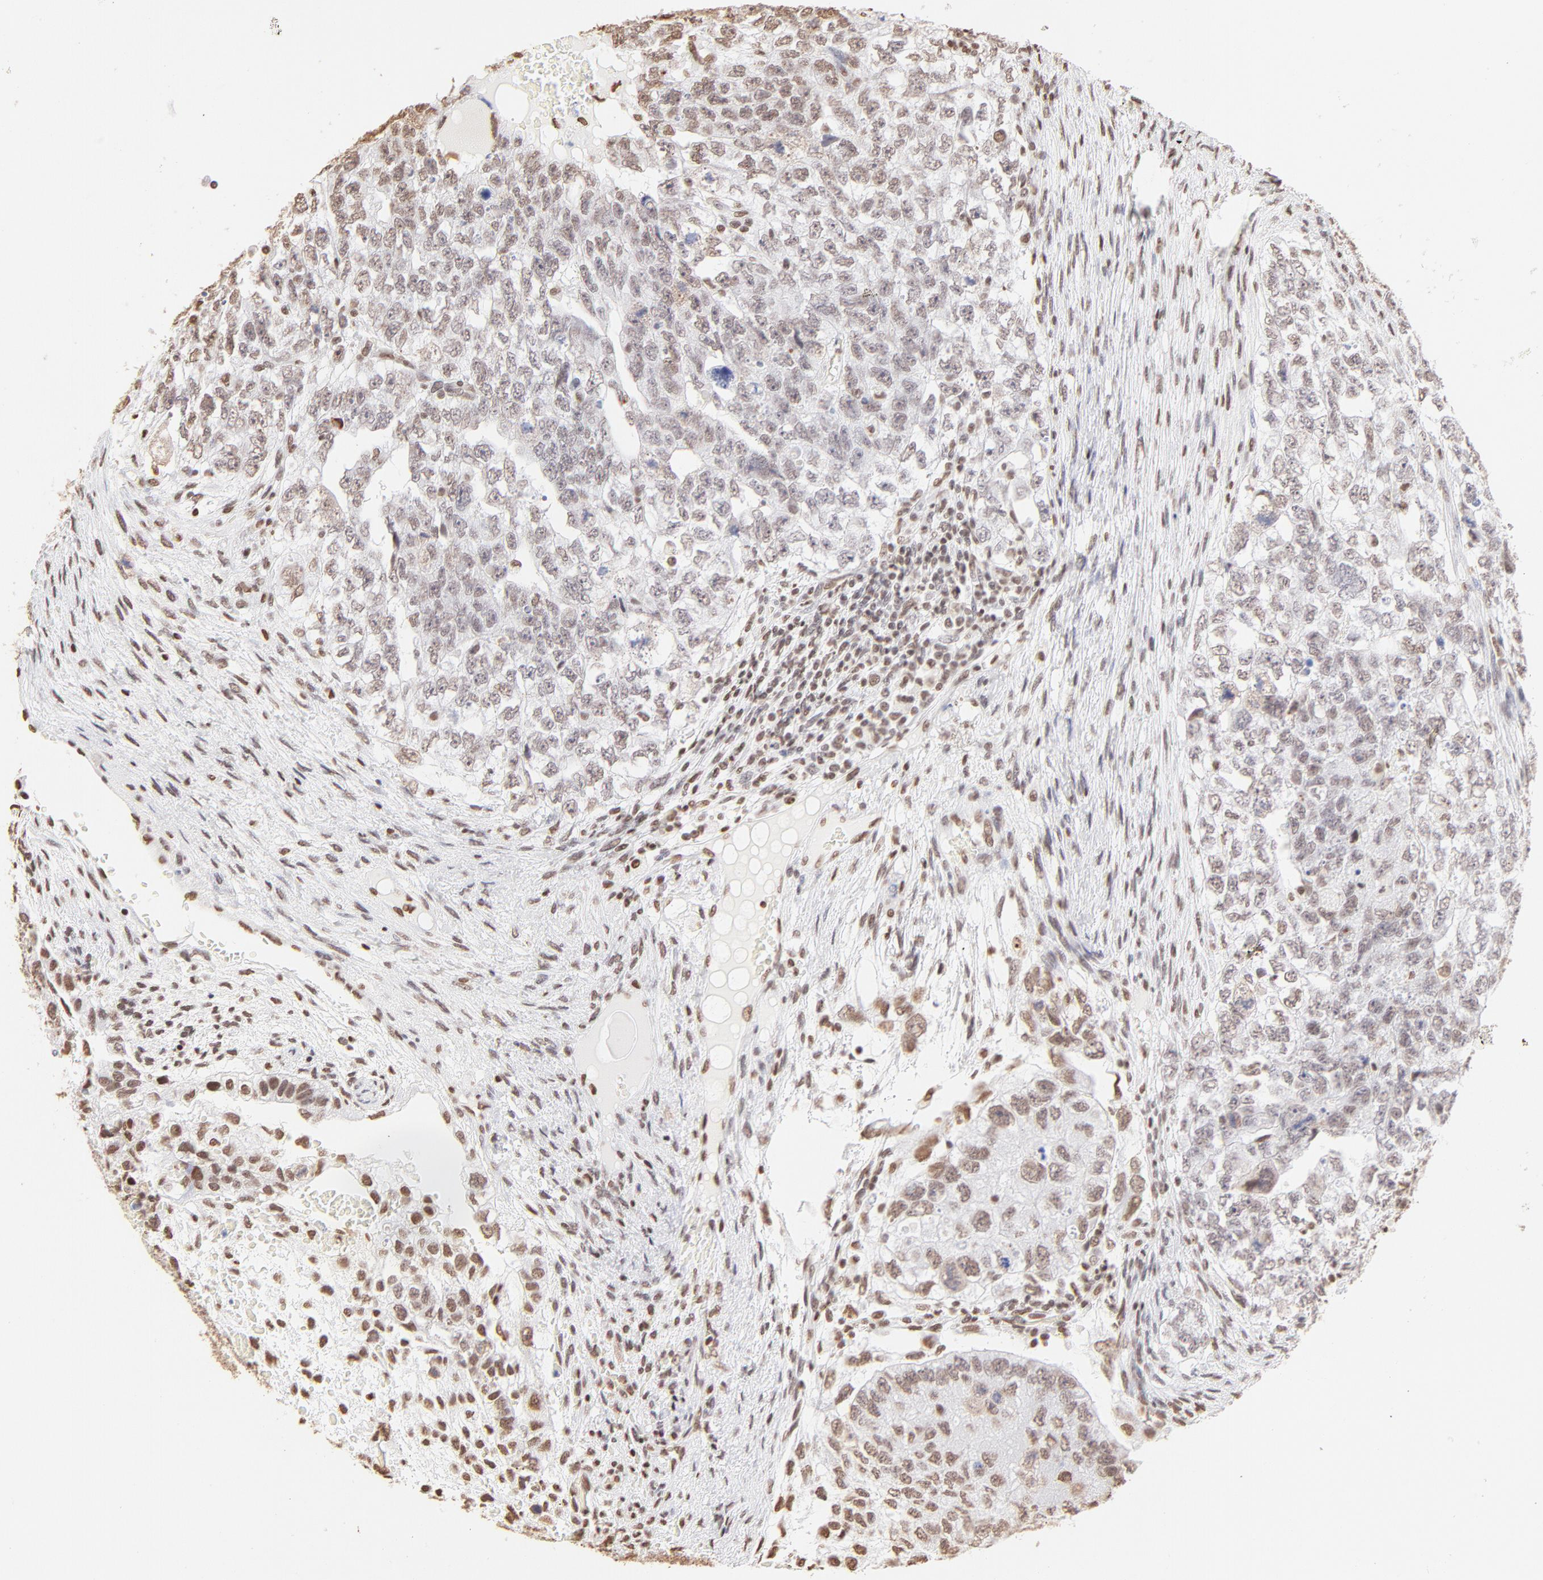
{"staining": {"intensity": "weak", "quantity": "25%-75%", "location": "nuclear"}, "tissue": "testis cancer", "cell_type": "Tumor cells", "image_type": "cancer", "snomed": [{"axis": "morphology", "description": "Carcinoma, Embryonal, NOS"}, {"axis": "topography", "description": "Testis"}], "caption": "Embryonal carcinoma (testis) tissue reveals weak nuclear positivity in about 25%-75% of tumor cells, visualized by immunohistochemistry.", "gene": "ZNF540", "patient": {"sex": "male", "age": 36}}